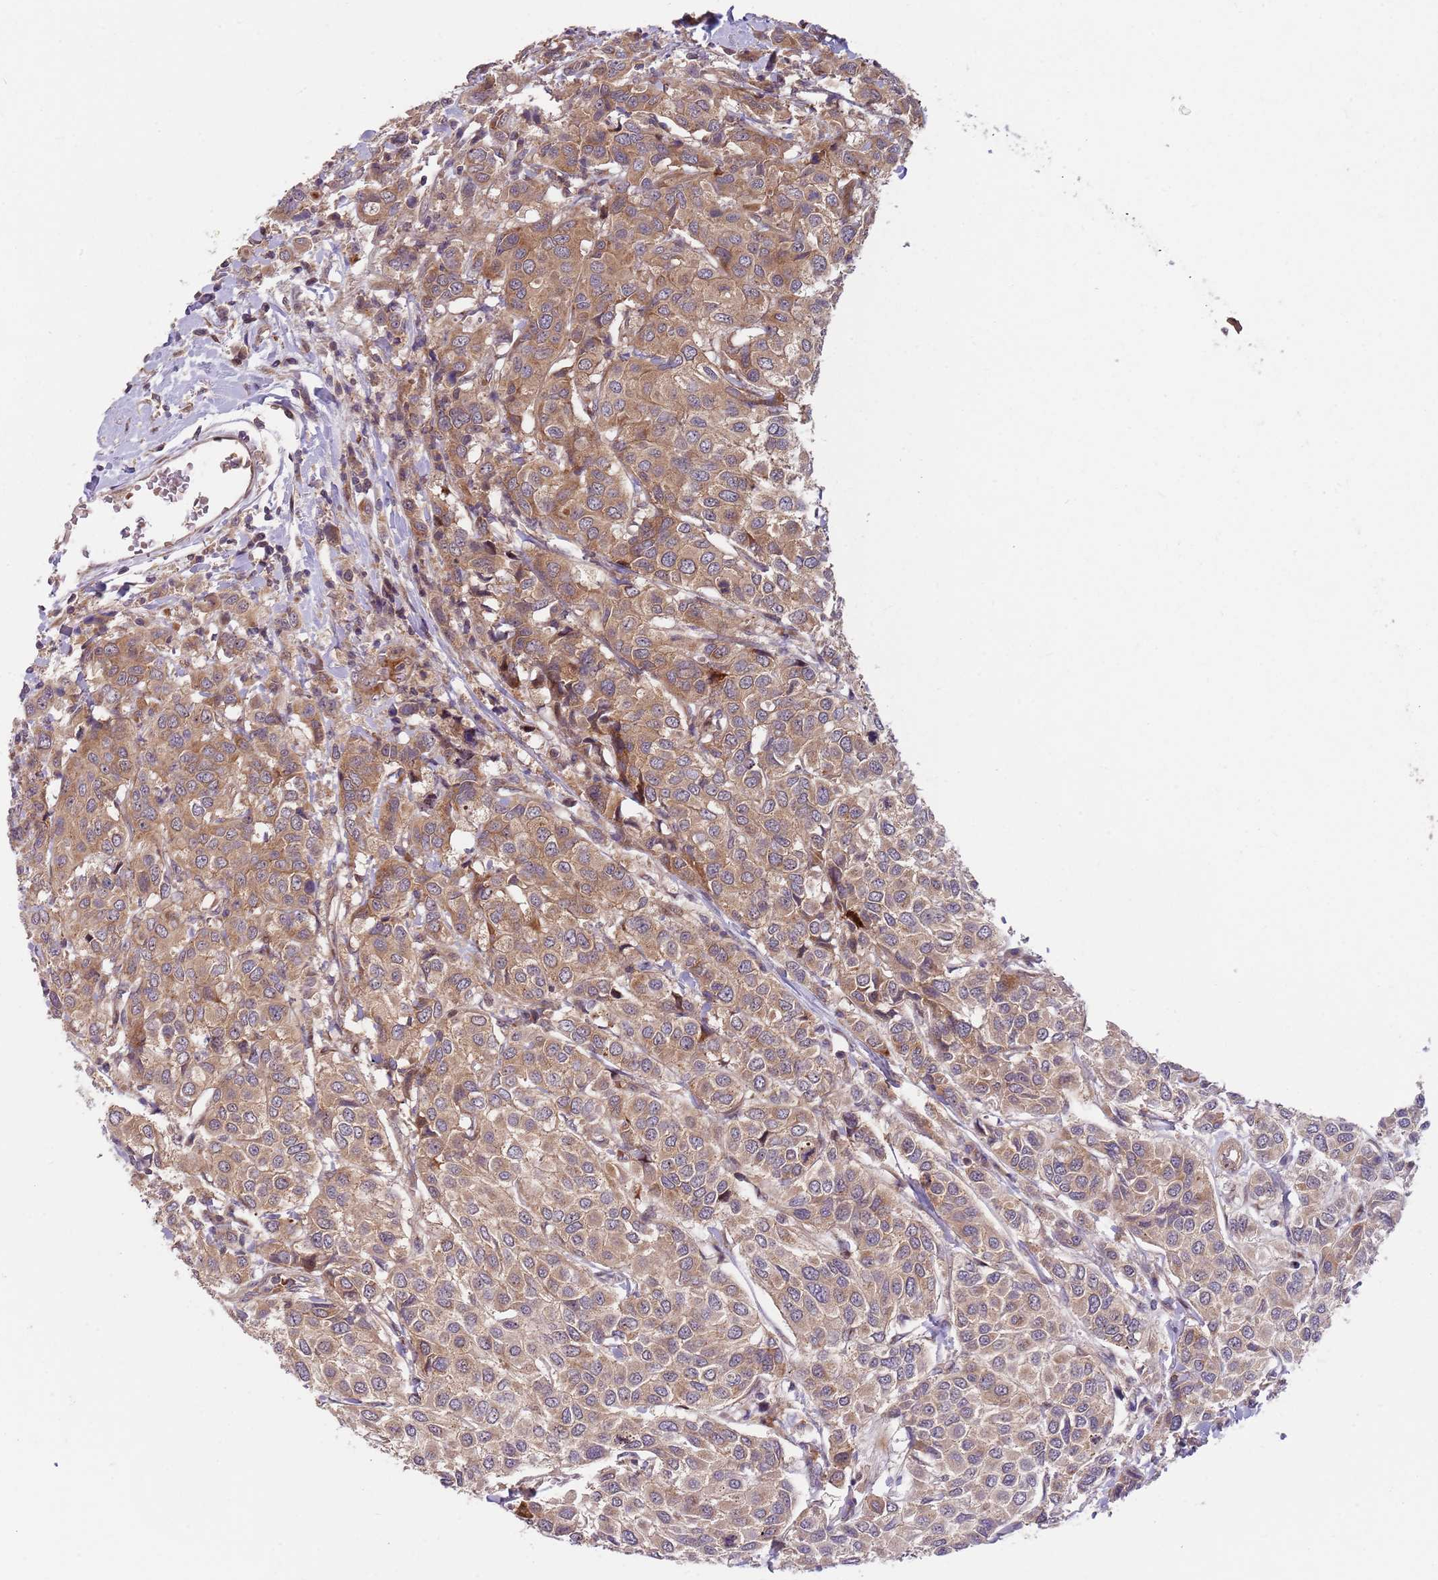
{"staining": {"intensity": "moderate", "quantity": "25%-75%", "location": "cytoplasmic/membranous,nuclear"}, "tissue": "breast cancer", "cell_type": "Tumor cells", "image_type": "cancer", "snomed": [{"axis": "morphology", "description": "Duct carcinoma"}, {"axis": "topography", "description": "Breast"}], "caption": "Immunohistochemistry (IHC) of intraductal carcinoma (breast) reveals medium levels of moderate cytoplasmic/membranous and nuclear positivity in about 25%-75% of tumor cells.", "gene": "GGA1", "patient": {"sex": "female", "age": 55}}